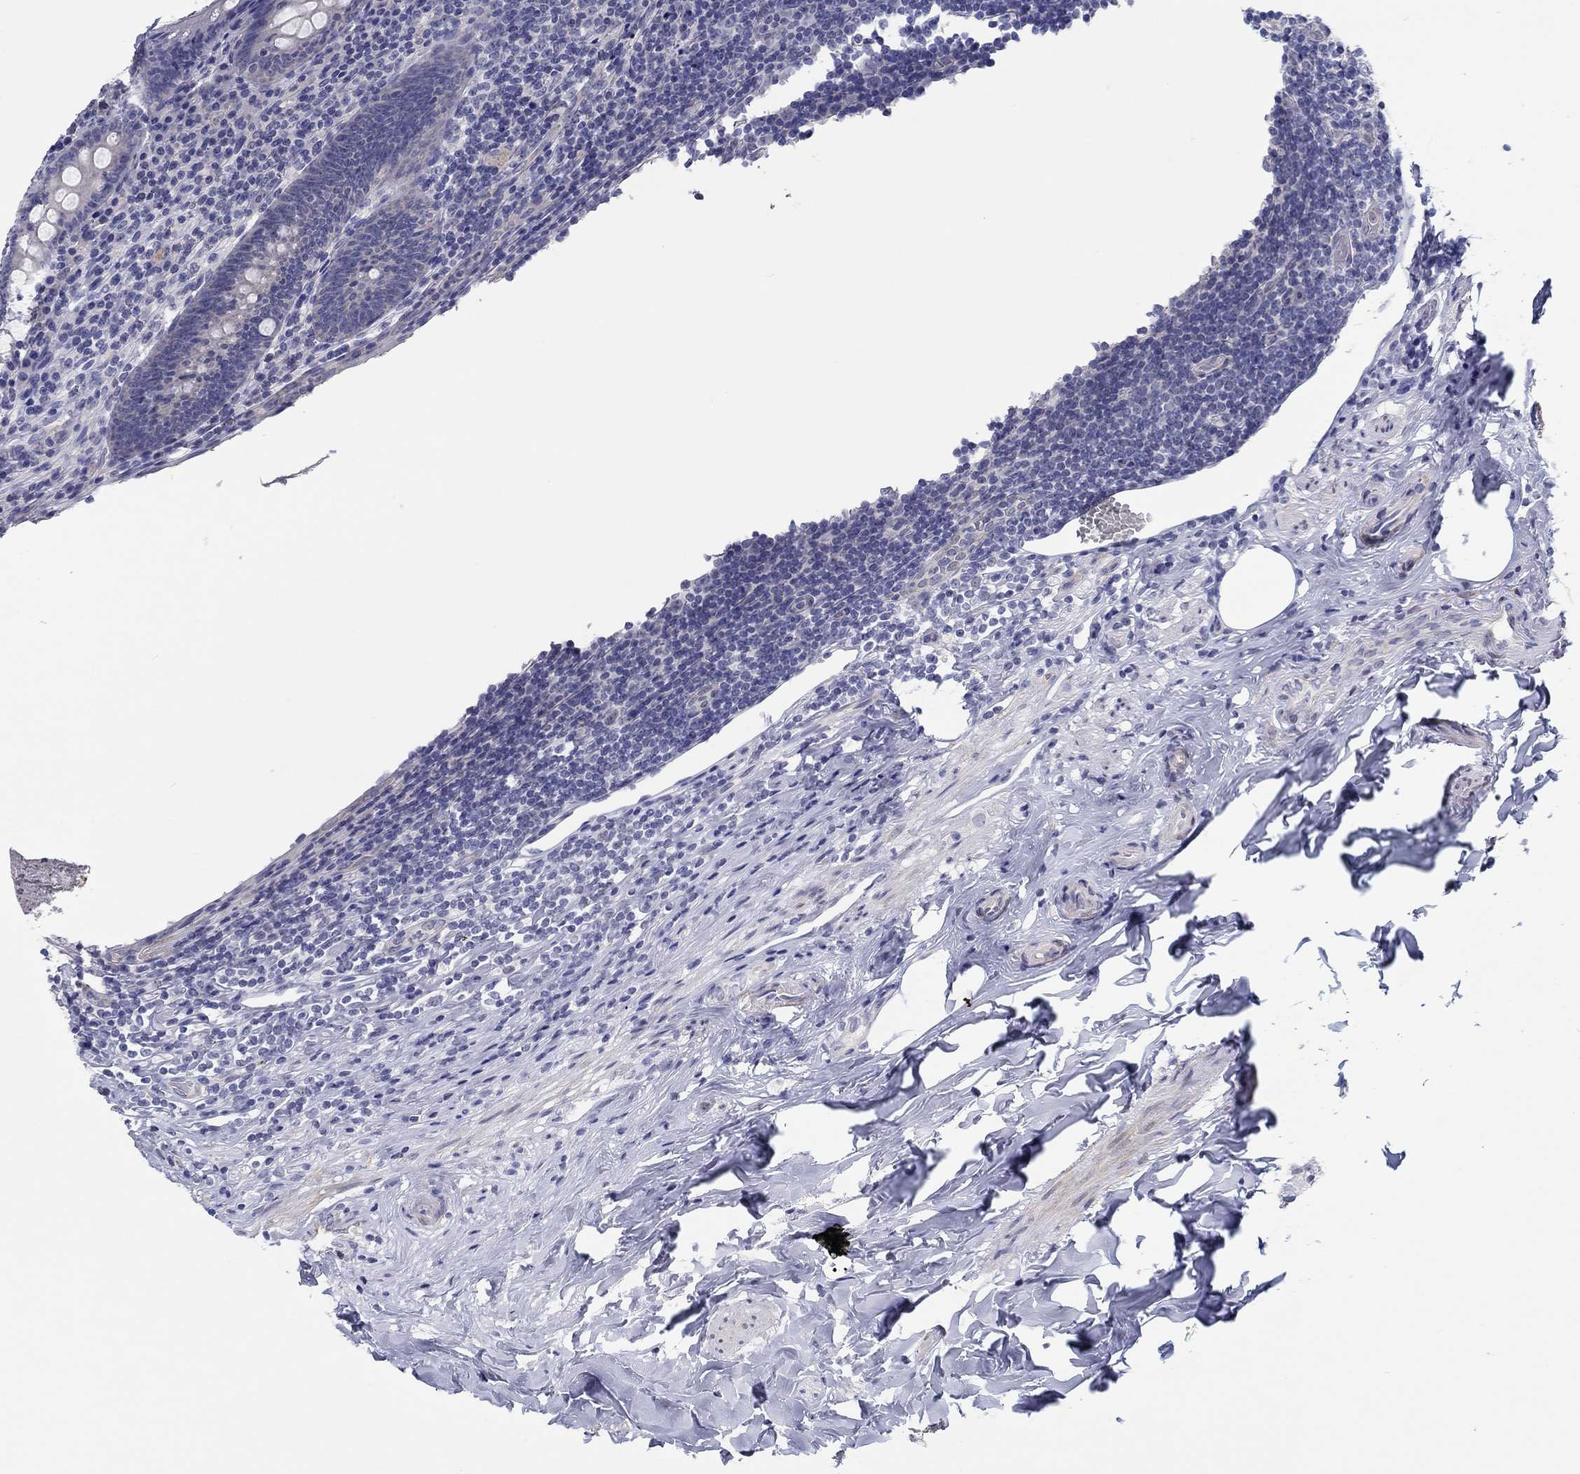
{"staining": {"intensity": "negative", "quantity": "none", "location": "none"}, "tissue": "appendix", "cell_type": "Glandular cells", "image_type": "normal", "snomed": [{"axis": "morphology", "description": "Normal tissue, NOS"}, {"axis": "topography", "description": "Appendix"}], "caption": "This is an immunohistochemistry (IHC) photomicrograph of unremarkable human appendix. There is no positivity in glandular cells.", "gene": "CRYGD", "patient": {"sex": "male", "age": 47}}